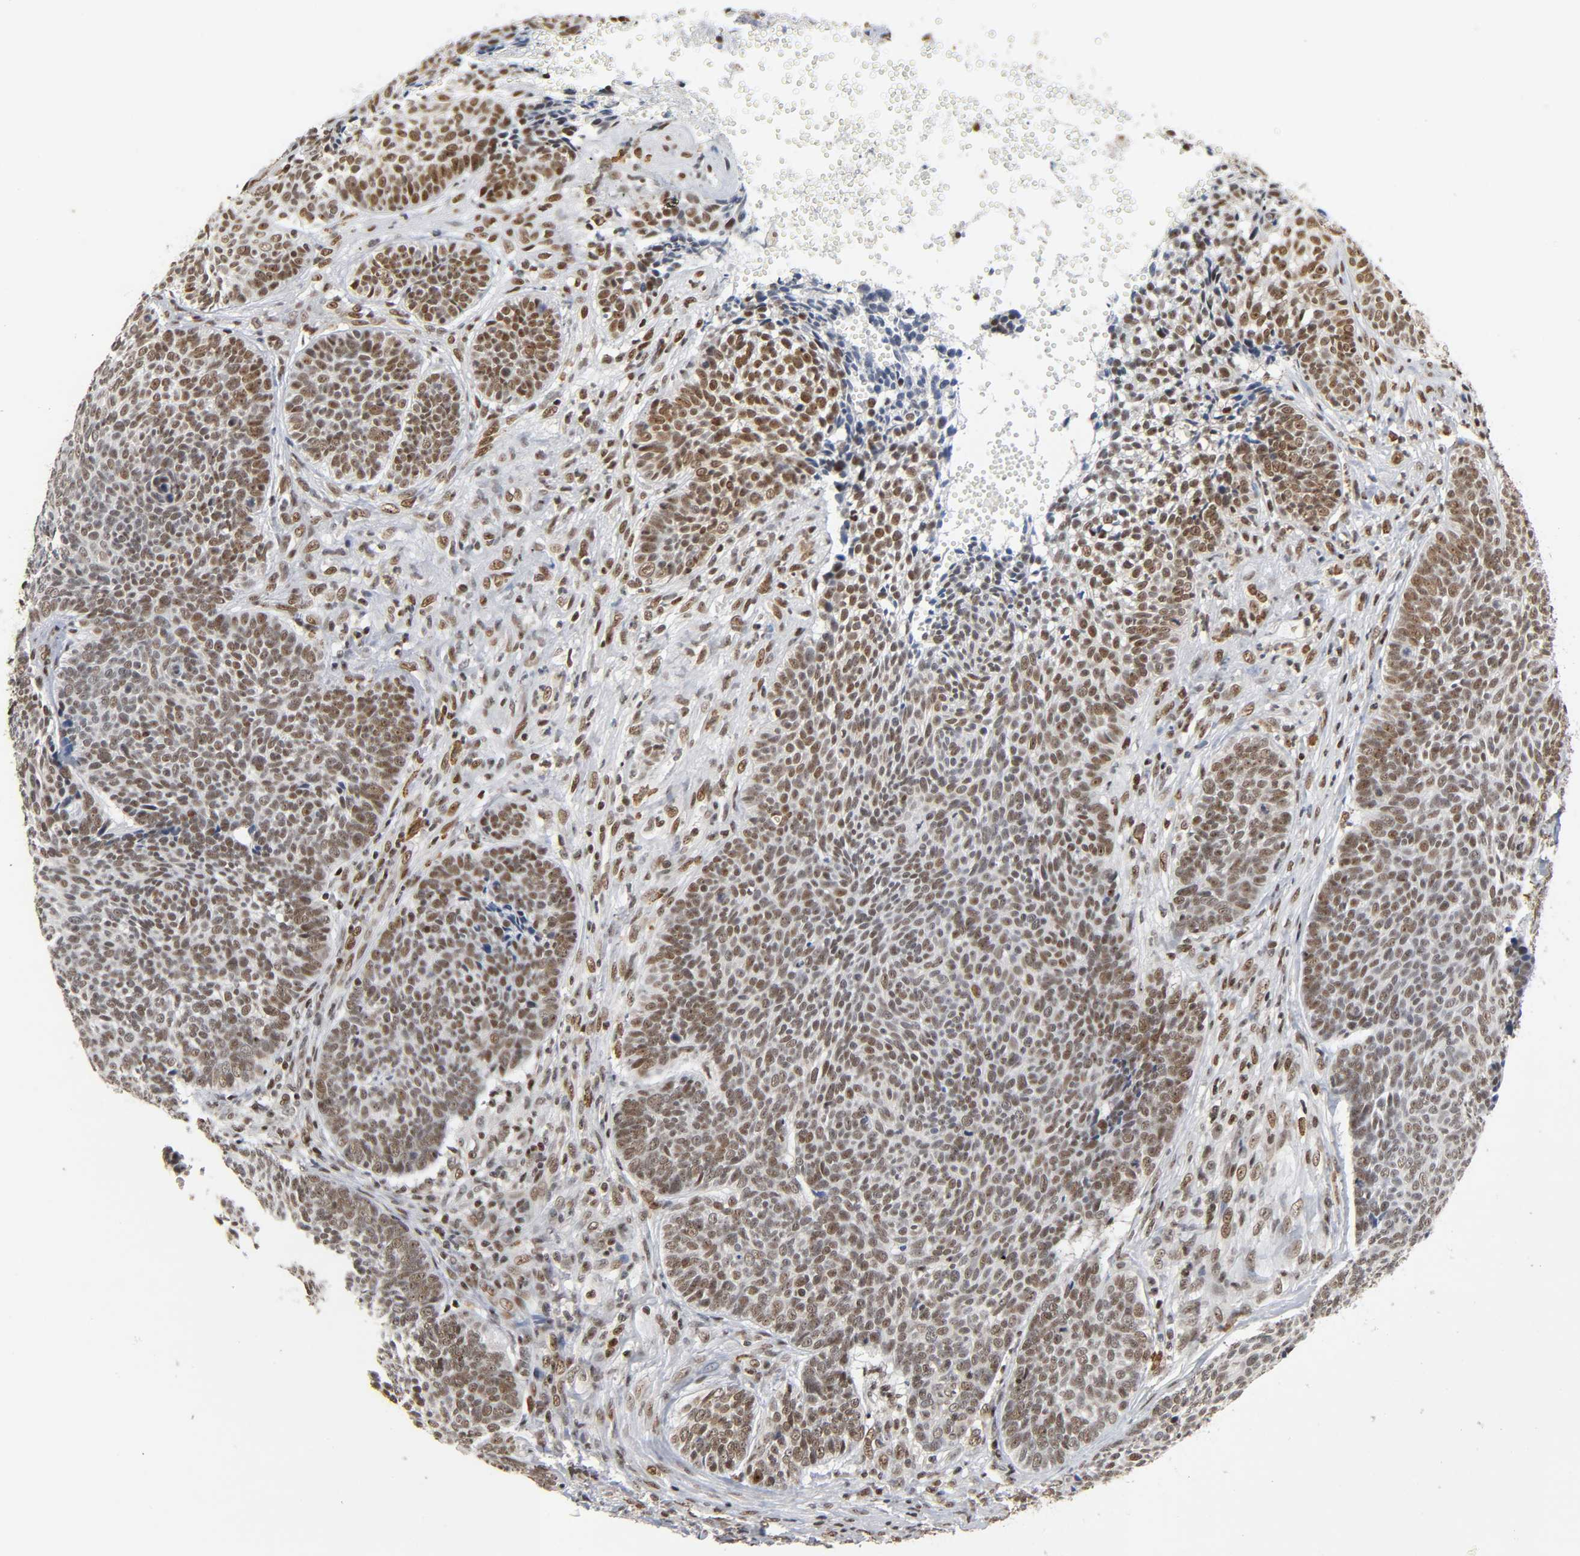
{"staining": {"intensity": "moderate", "quantity": ">75%", "location": "nuclear"}, "tissue": "skin cancer", "cell_type": "Tumor cells", "image_type": "cancer", "snomed": [{"axis": "morphology", "description": "Basal cell carcinoma"}, {"axis": "topography", "description": "Skin"}], "caption": "Immunohistochemistry photomicrograph of skin cancer stained for a protein (brown), which exhibits medium levels of moderate nuclear positivity in approximately >75% of tumor cells.", "gene": "SUMO1", "patient": {"sex": "male", "age": 84}}